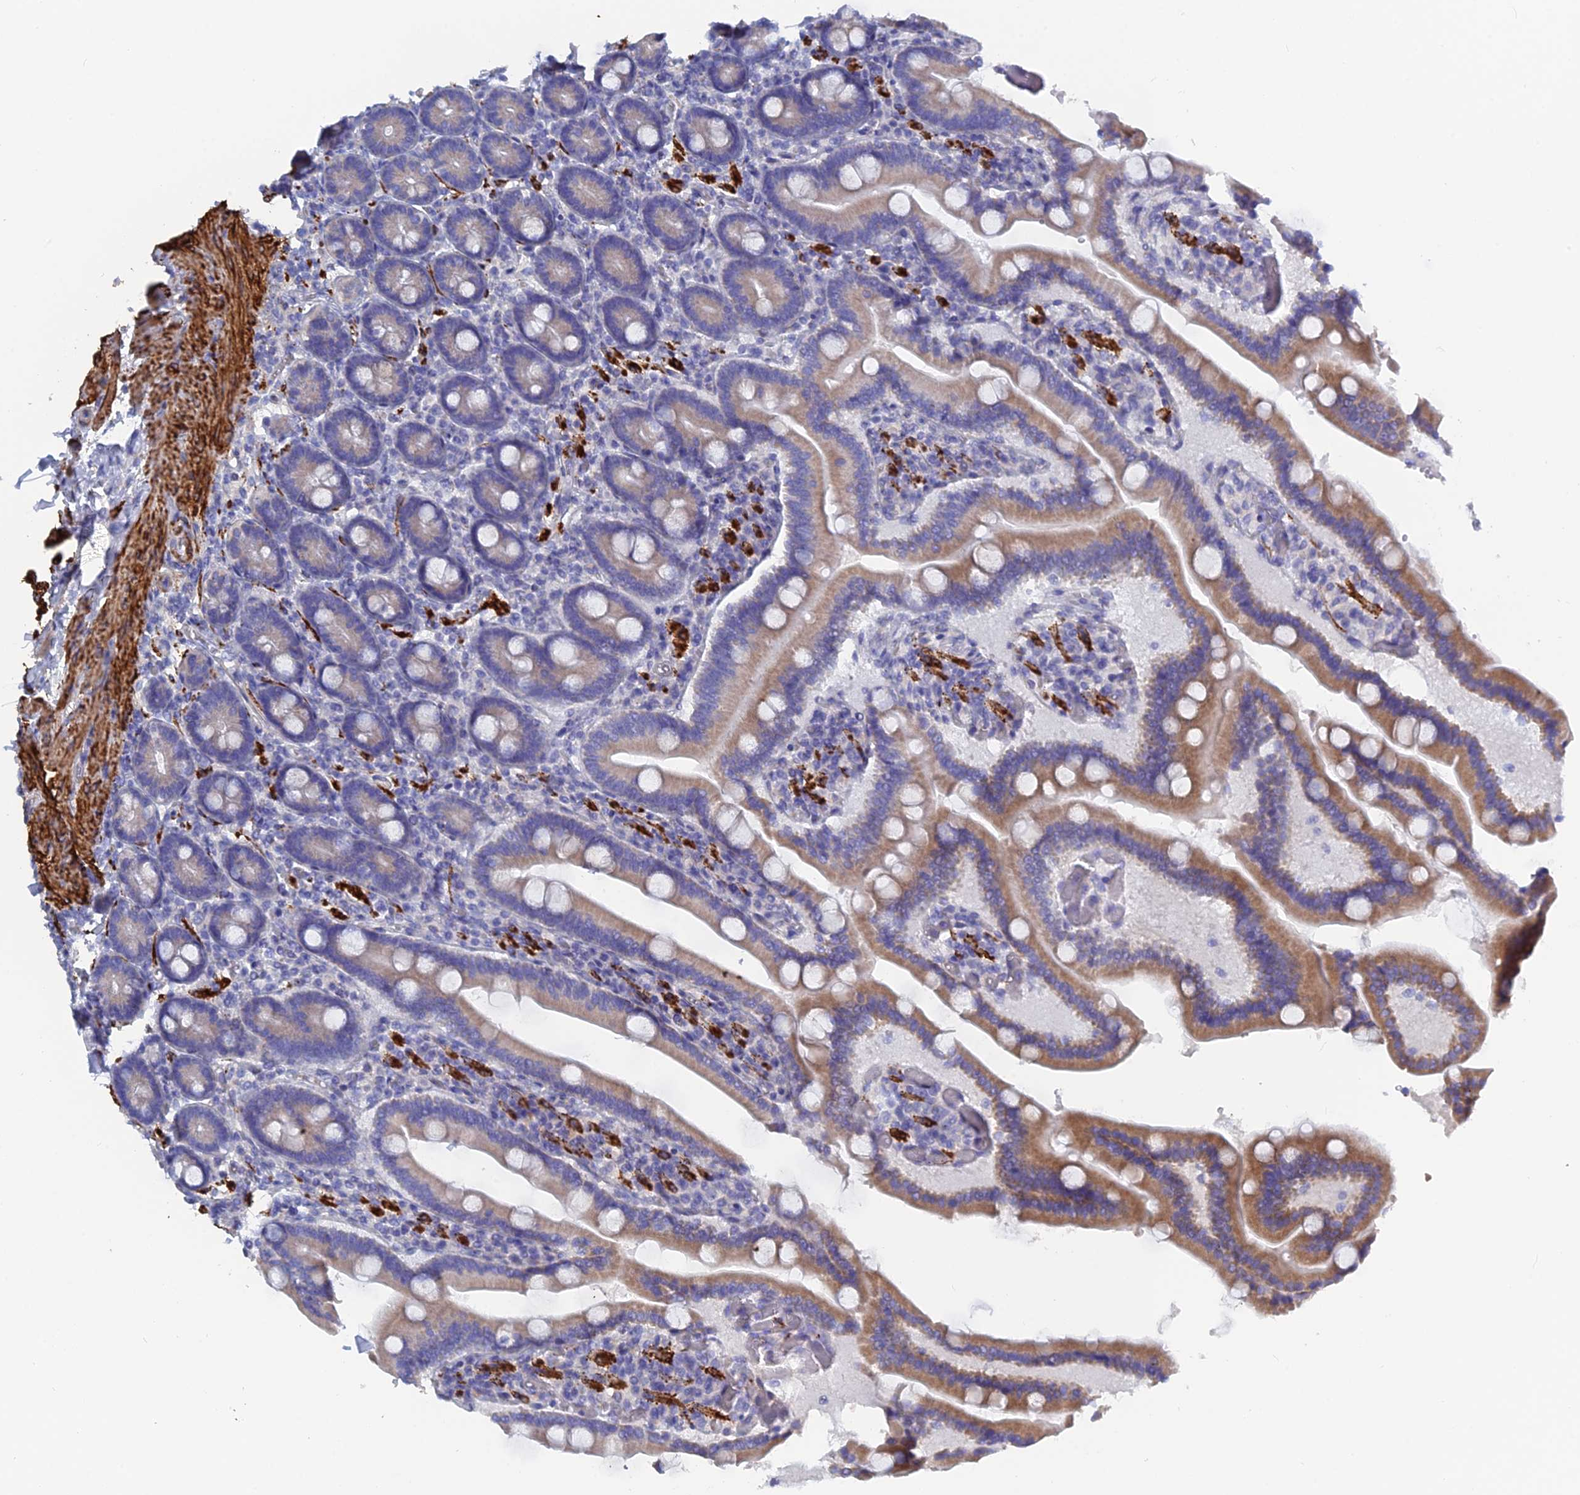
{"staining": {"intensity": "moderate", "quantity": "25%-75%", "location": "cytoplasmic/membranous"}, "tissue": "duodenum", "cell_type": "Glandular cells", "image_type": "normal", "snomed": [{"axis": "morphology", "description": "Normal tissue, NOS"}, {"axis": "topography", "description": "Duodenum"}], "caption": "Immunohistochemical staining of unremarkable duodenum reveals 25%-75% levels of moderate cytoplasmic/membranous protein expression in approximately 25%-75% of glandular cells.", "gene": "PCDHA8", "patient": {"sex": "female", "age": 62}}